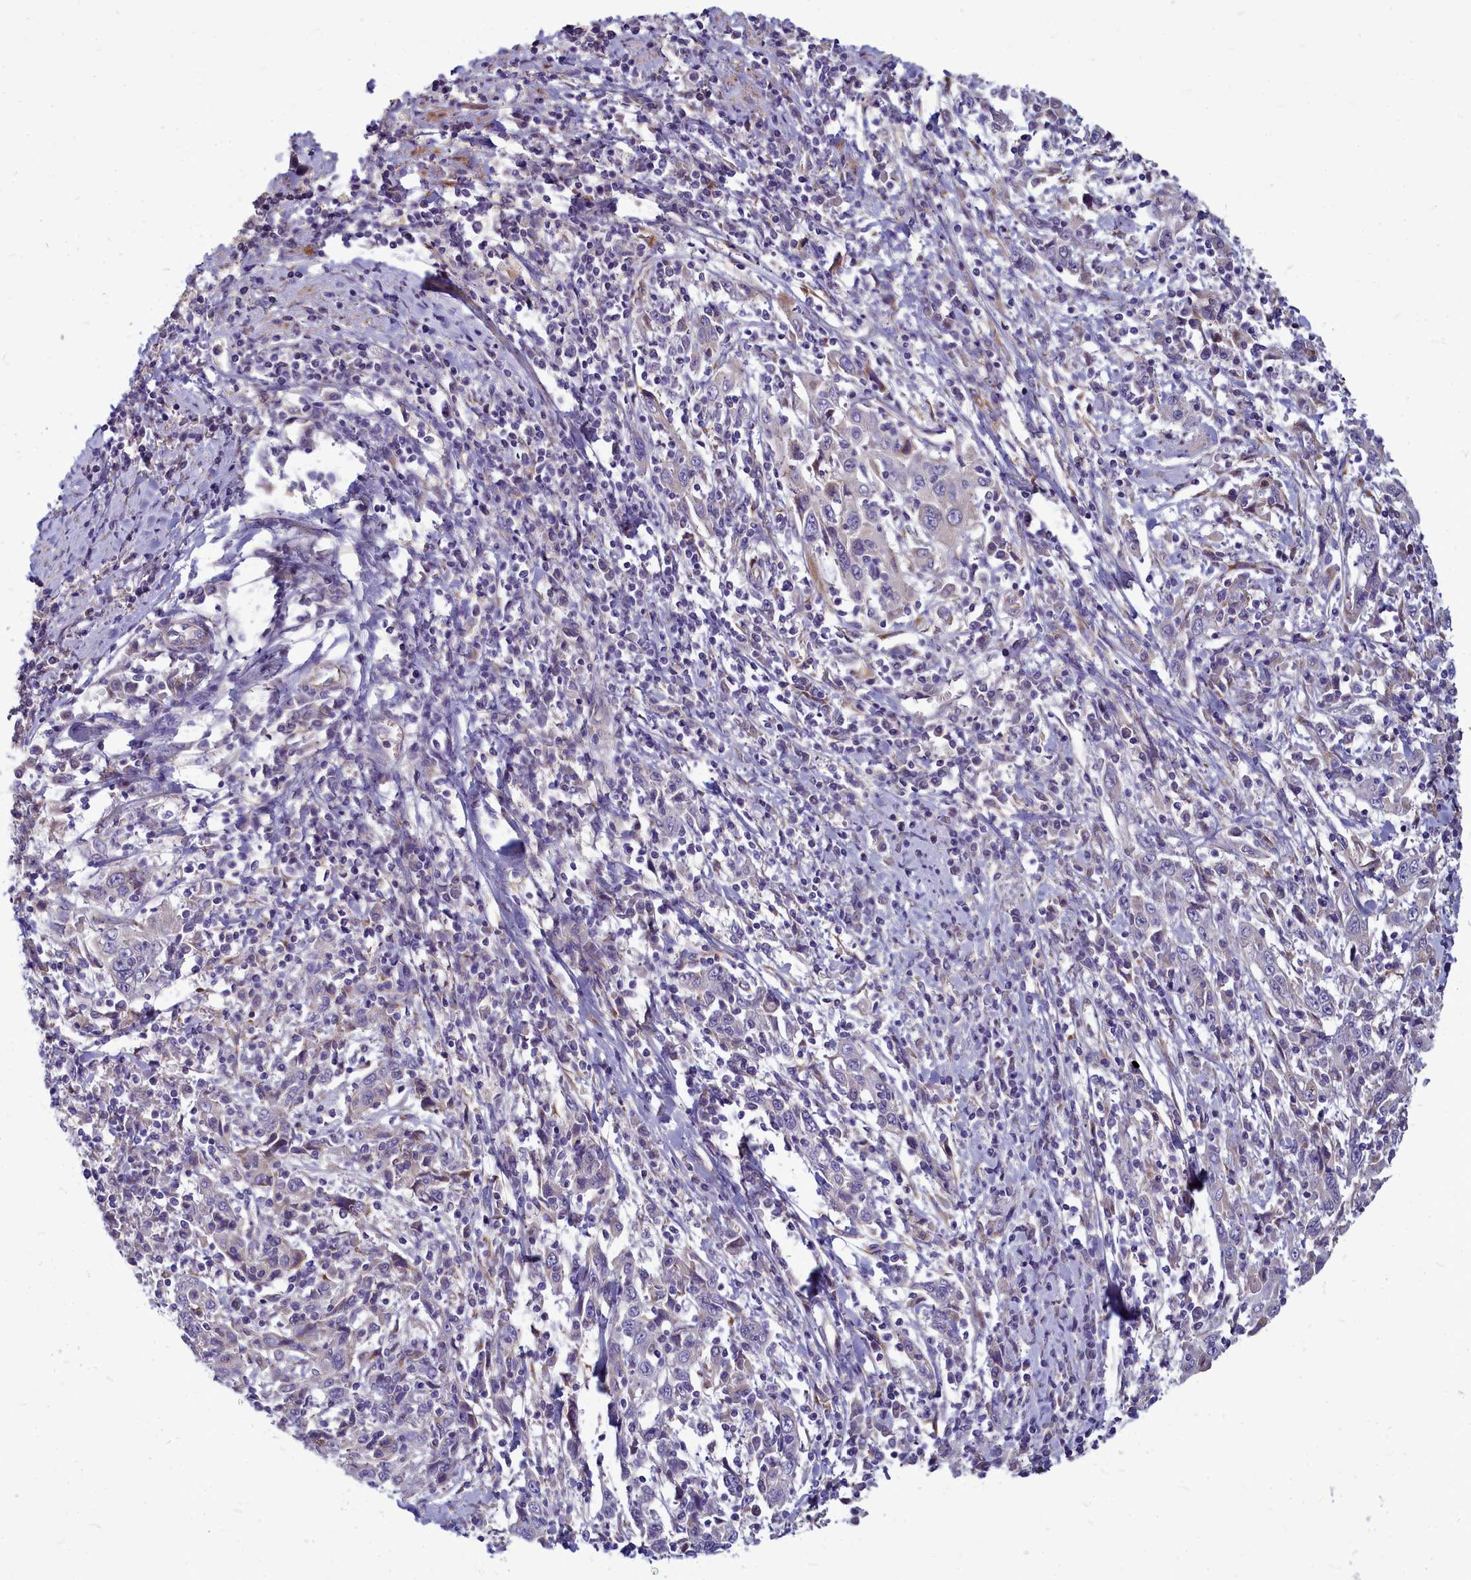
{"staining": {"intensity": "negative", "quantity": "none", "location": "none"}, "tissue": "cervical cancer", "cell_type": "Tumor cells", "image_type": "cancer", "snomed": [{"axis": "morphology", "description": "Squamous cell carcinoma, NOS"}, {"axis": "topography", "description": "Cervix"}], "caption": "Protein analysis of cervical cancer (squamous cell carcinoma) demonstrates no significant staining in tumor cells. The staining was performed using DAB (3,3'-diaminobenzidine) to visualize the protein expression in brown, while the nuclei were stained in blue with hematoxylin (Magnification: 20x).", "gene": "SMPD4", "patient": {"sex": "female", "age": 46}}